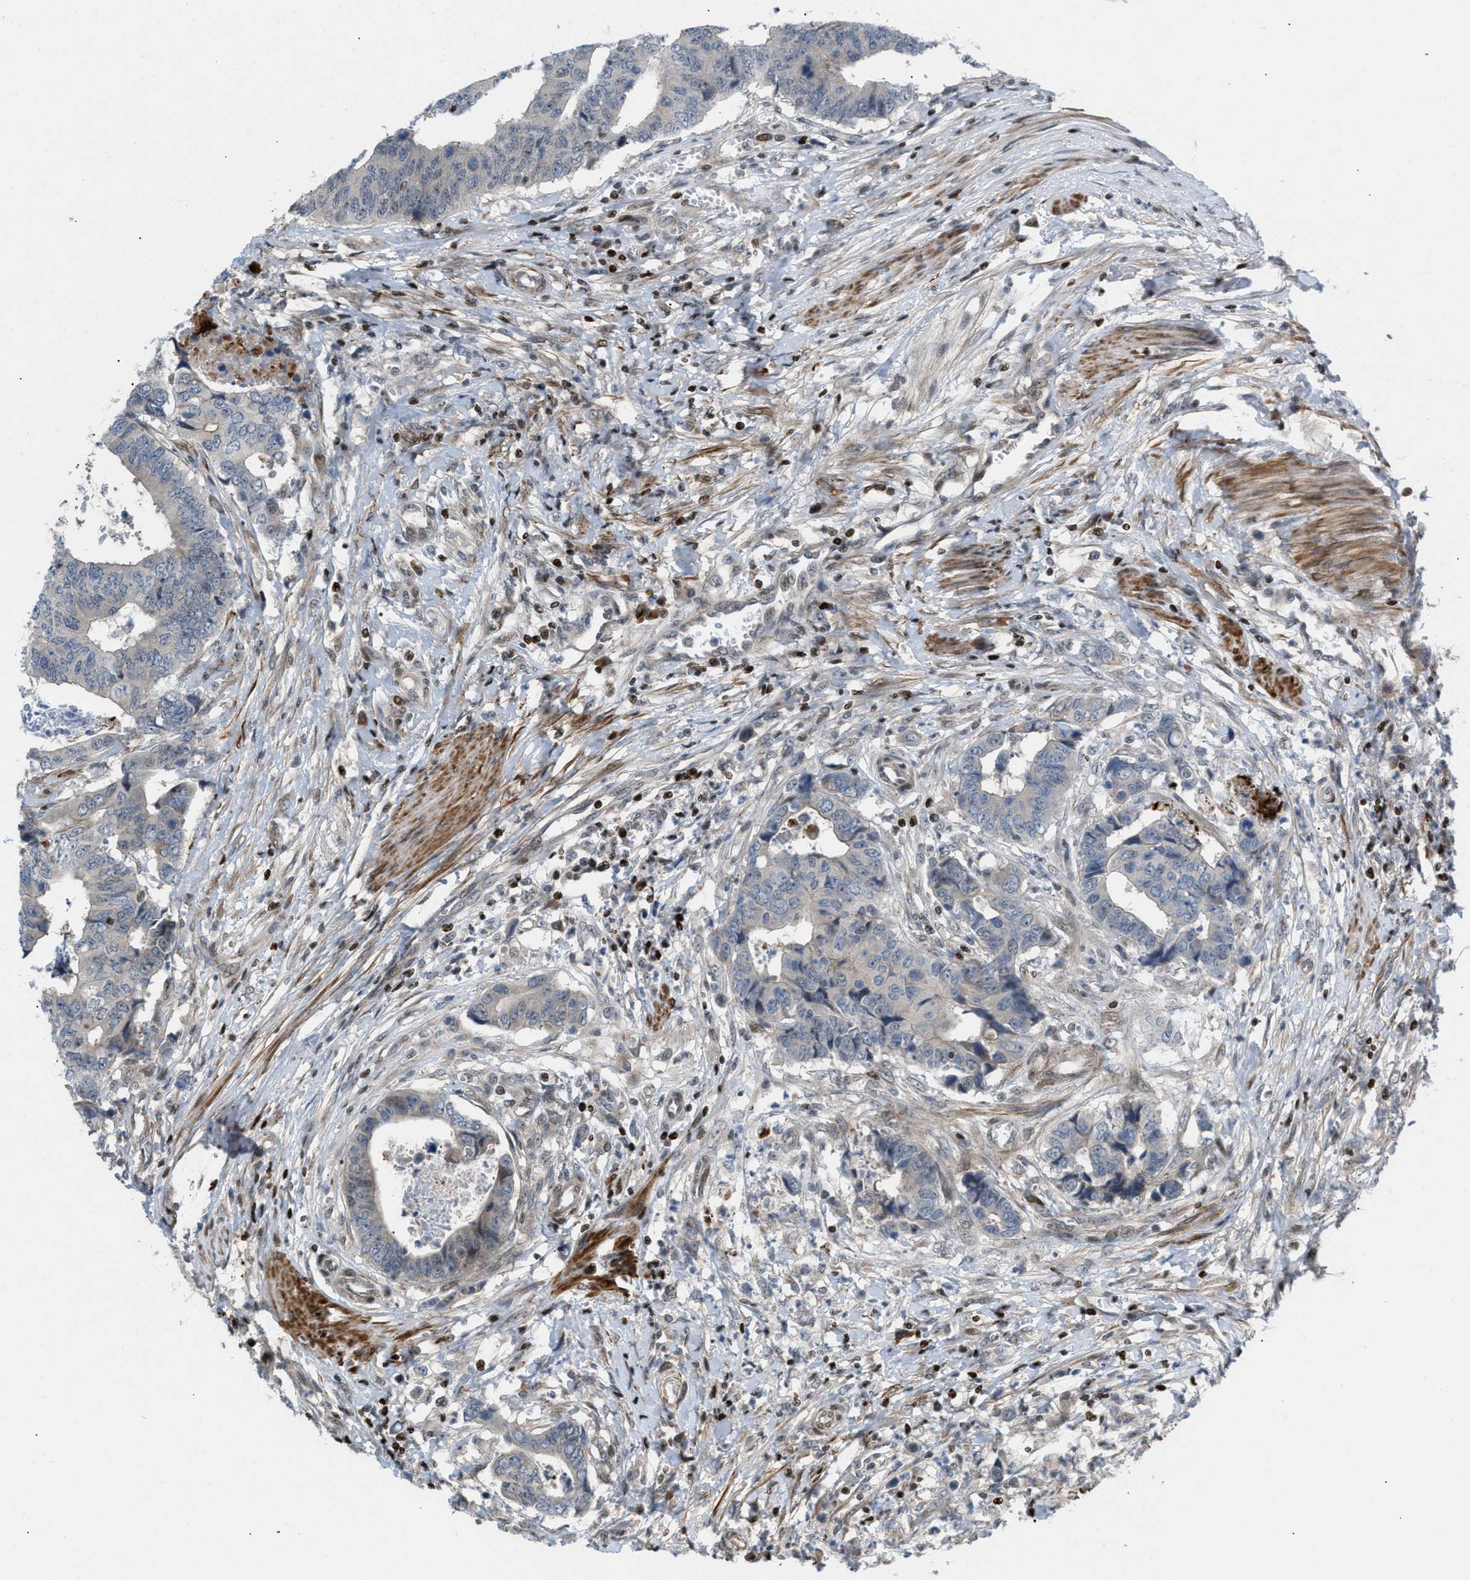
{"staining": {"intensity": "negative", "quantity": "none", "location": "none"}, "tissue": "colorectal cancer", "cell_type": "Tumor cells", "image_type": "cancer", "snomed": [{"axis": "morphology", "description": "Adenocarcinoma, NOS"}, {"axis": "topography", "description": "Rectum"}], "caption": "This is an immunohistochemistry image of human colorectal adenocarcinoma. There is no positivity in tumor cells.", "gene": "ZNF276", "patient": {"sex": "male", "age": 84}}